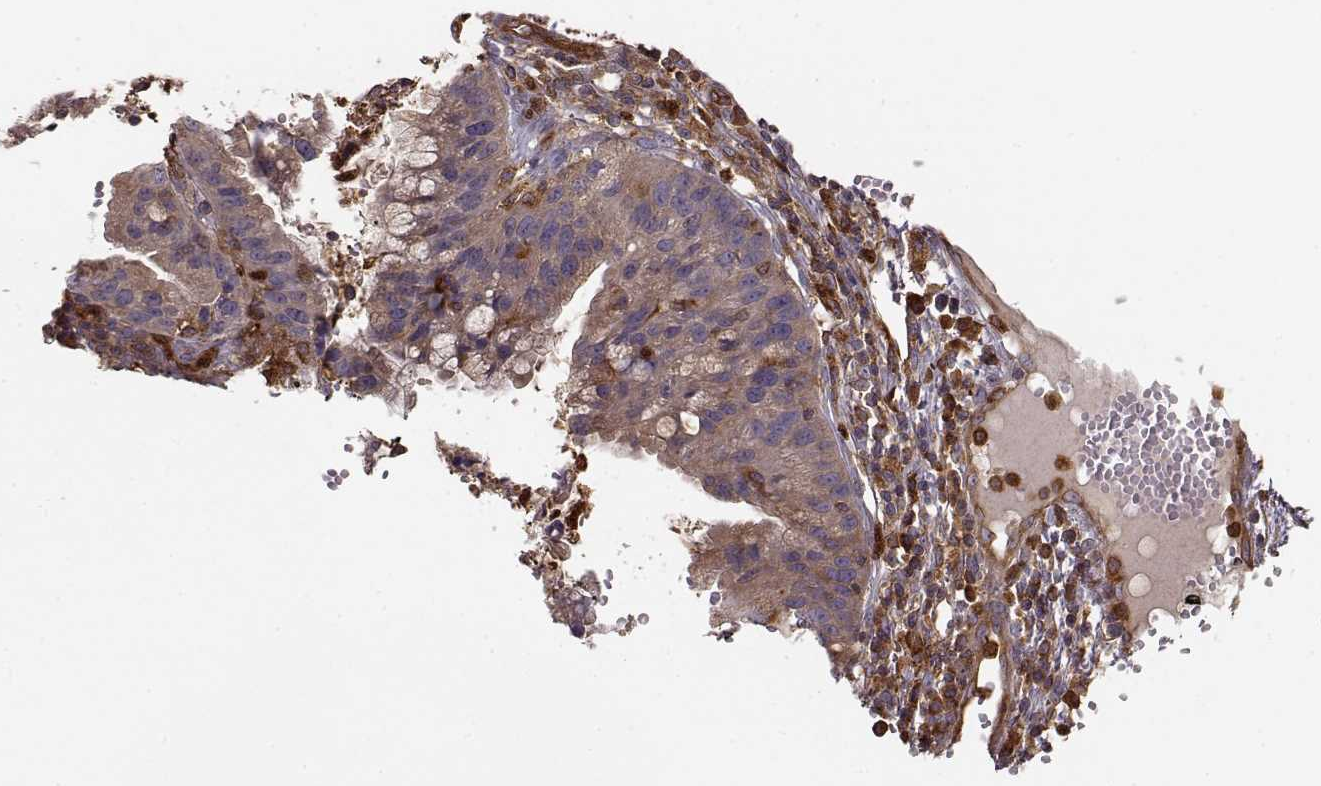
{"staining": {"intensity": "weak", "quantity": ">75%", "location": "cytoplasmic/membranous"}, "tissue": "cervical cancer", "cell_type": "Tumor cells", "image_type": "cancer", "snomed": [{"axis": "morphology", "description": "Adenocarcinoma, NOS"}, {"axis": "topography", "description": "Cervix"}], "caption": "High-power microscopy captured an immunohistochemistry (IHC) image of cervical adenocarcinoma, revealing weak cytoplasmic/membranous expression in approximately >75% of tumor cells.", "gene": "ARHGEF2", "patient": {"sex": "female", "age": 34}}